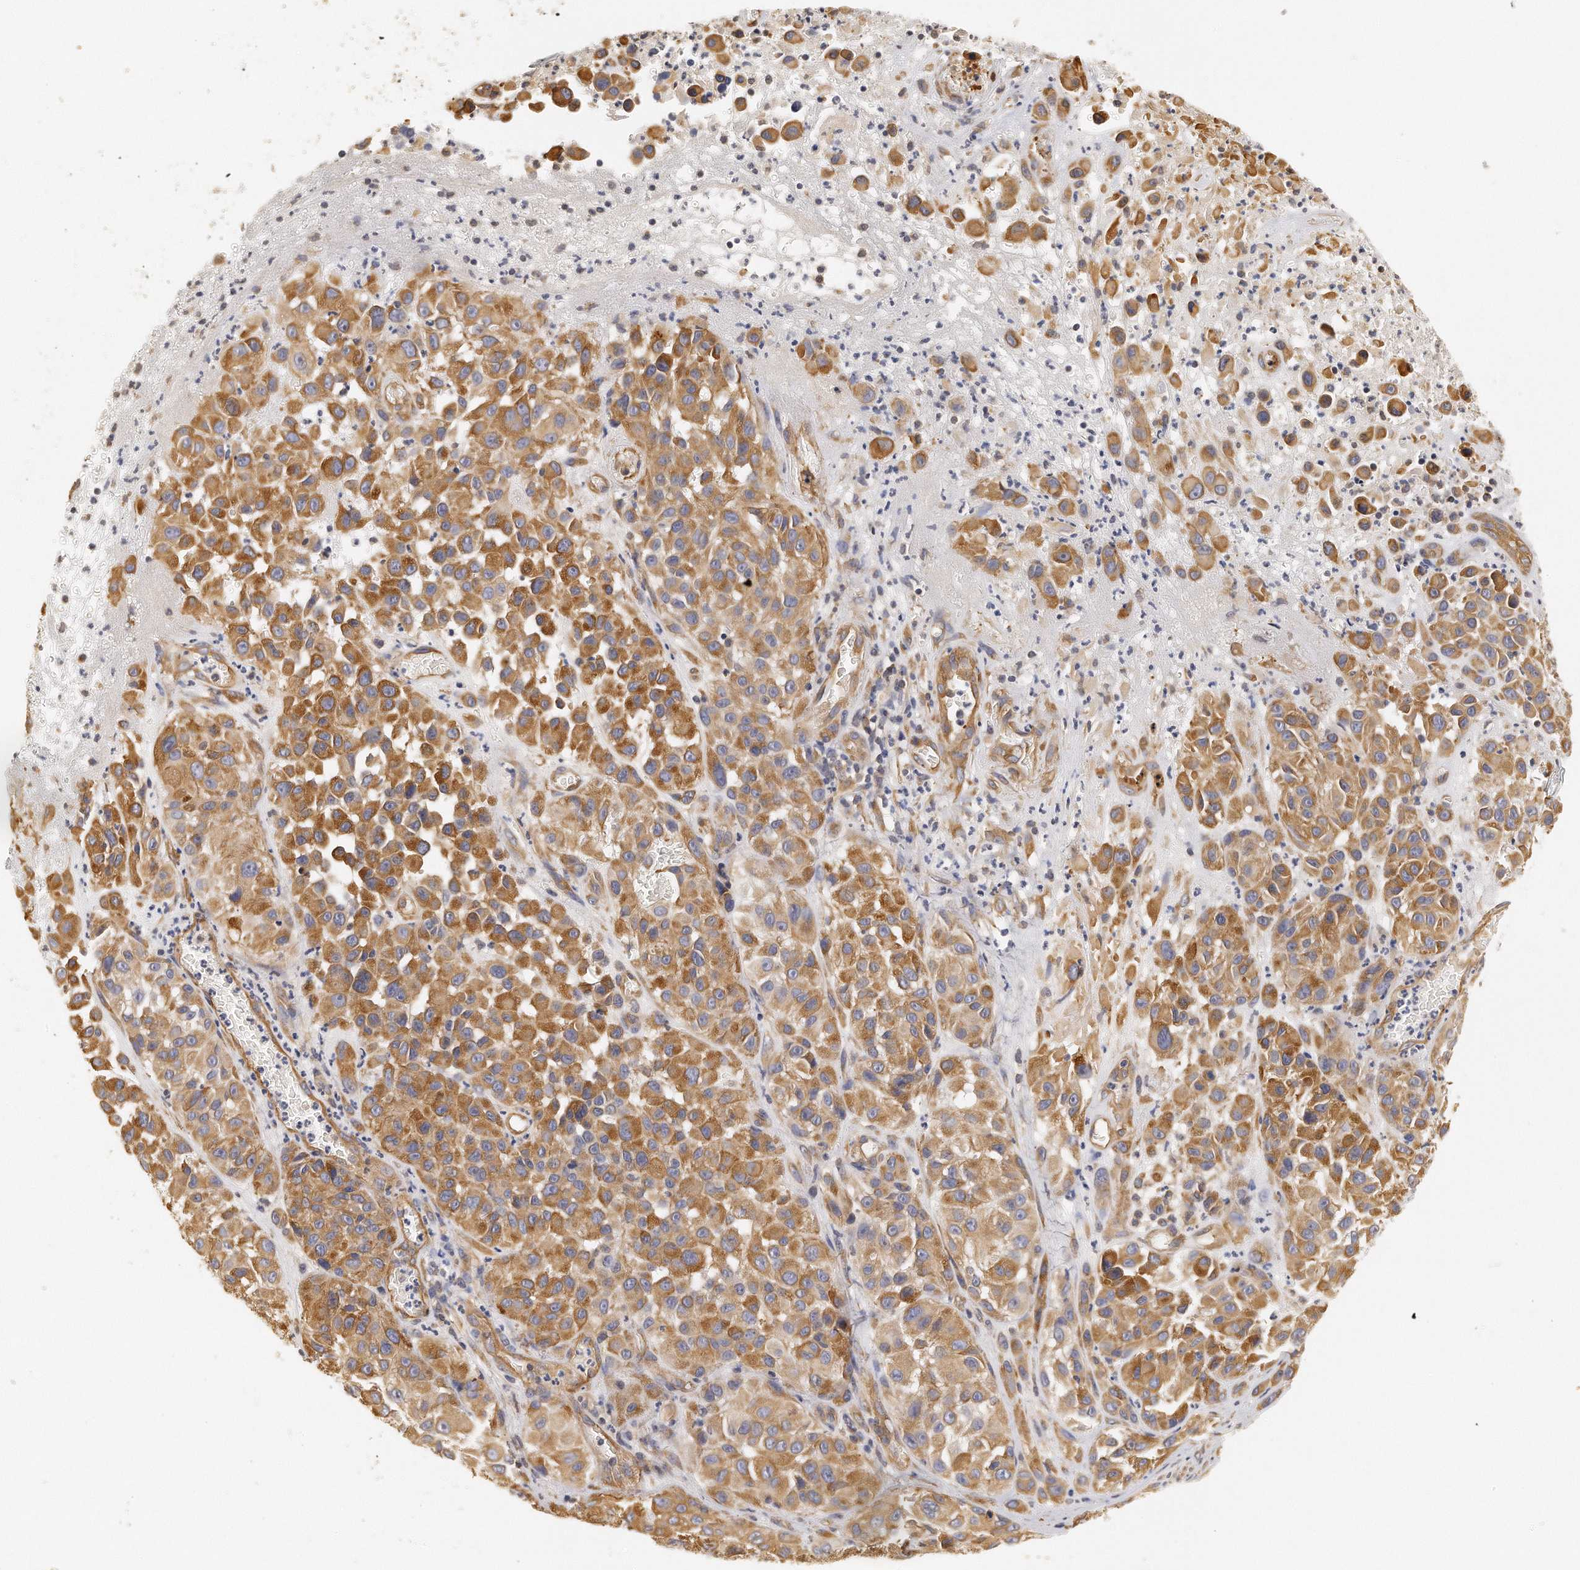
{"staining": {"intensity": "moderate", "quantity": ">75%", "location": "cytoplasmic/membranous"}, "tissue": "melanoma", "cell_type": "Tumor cells", "image_type": "cancer", "snomed": [{"axis": "morphology", "description": "Malignant melanoma, NOS"}, {"axis": "topography", "description": "Skin"}], "caption": "Human malignant melanoma stained with a protein marker demonstrates moderate staining in tumor cells.", "gene": "CHST7", "patient": {"sex": "female", "age": 21}}